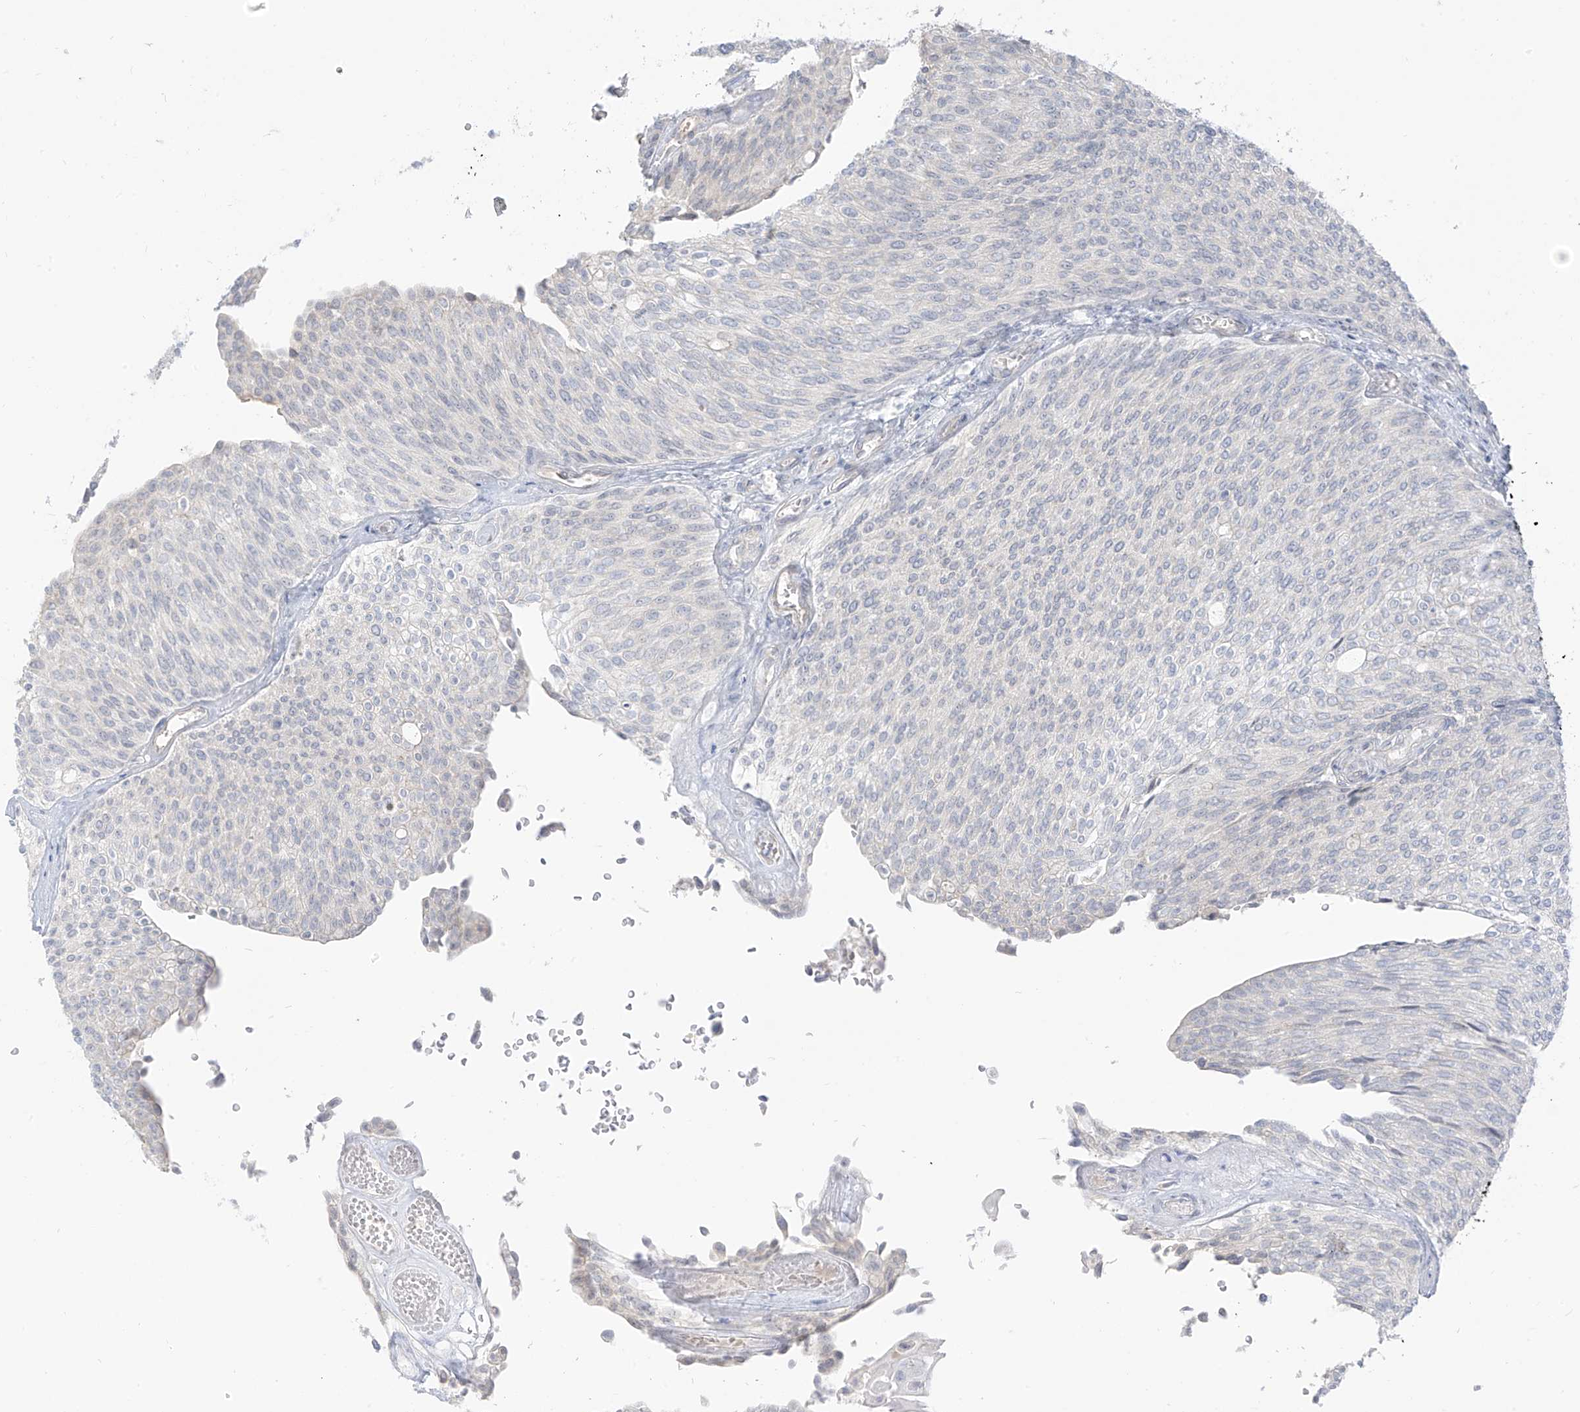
{"staining": {"intensity": "negative", "quantity": "none", "location": "none"}, "tissue": "urothelial cancer", "cell_type": "Tumor cells", "image_type": "cancer", "snomed": [{"axis": "morphology", "description": "Urothelial carcinoma, Low grade"}, {"axis": "topography", "description": "Urinary bladder"}], "caption": "Urothelial cancer was stained to show a protein in brown. There is no significant staining in tumor cells. (Immunohistochemistry (ihc), brightfield microscopy, high magnification).", "gene": "C2orf42", "patient": {"sex": "female", "age": 79}}